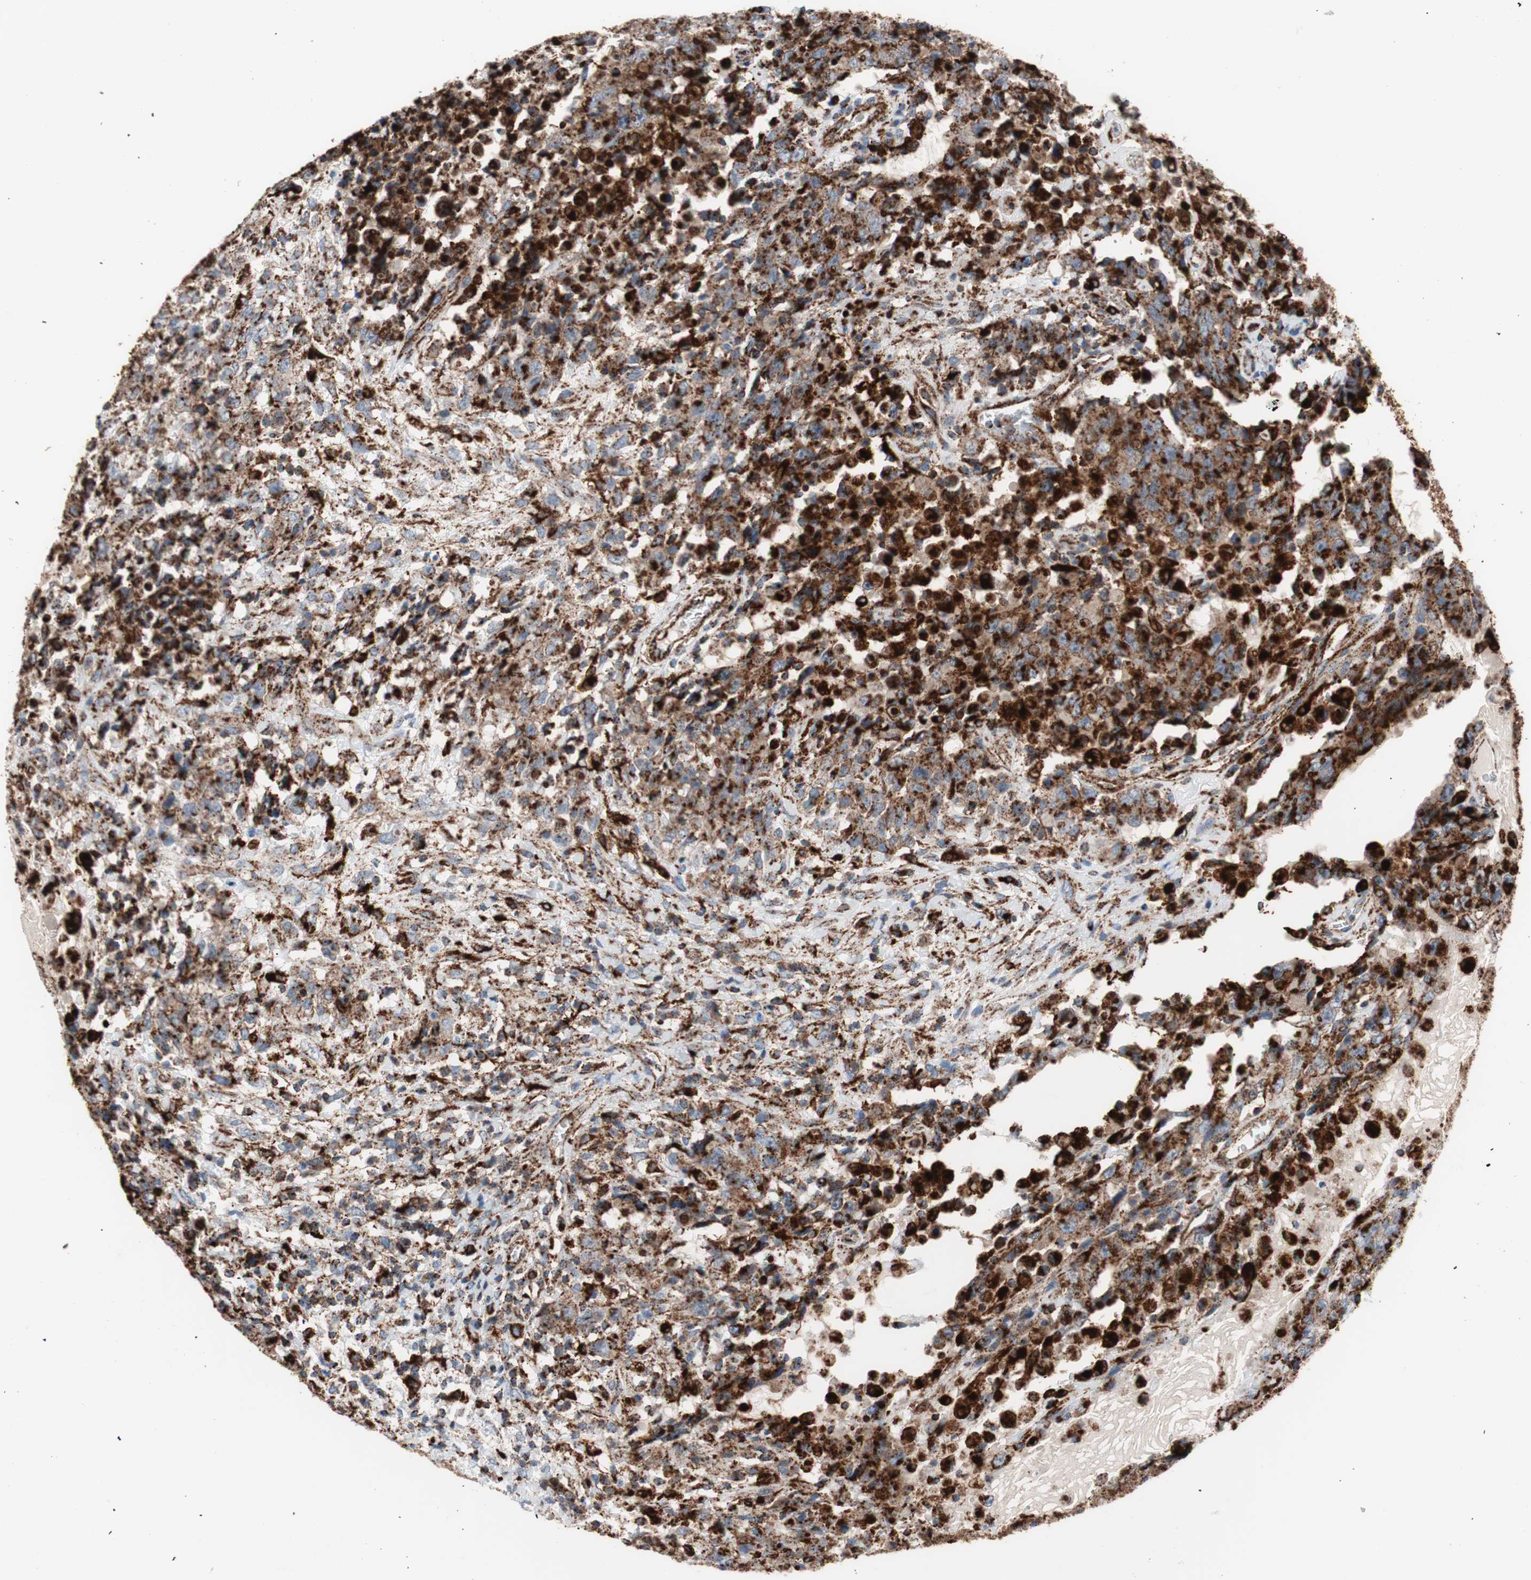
{"staining": {"intensity": "strong", "quantity": ">75%", "location": "cytoplasmic/membranous"}, "tissue": "testis cancer", "cell_type": "Tumor cells", "image_type": "cancer", "snomed": [{"axis": "morphology", "description": "Carcinoma, Embryonal, NOS"}, {"axis": "topography", "description": "Testis"}], "caption": "The image shows a brown stain indicating the presence of a protein in the cytoplasmic/membranous of tumor cells in embryonal carcinoma (testis).", "gene": "LAMP1", "patient": {"sex": "male", "age": 26}}